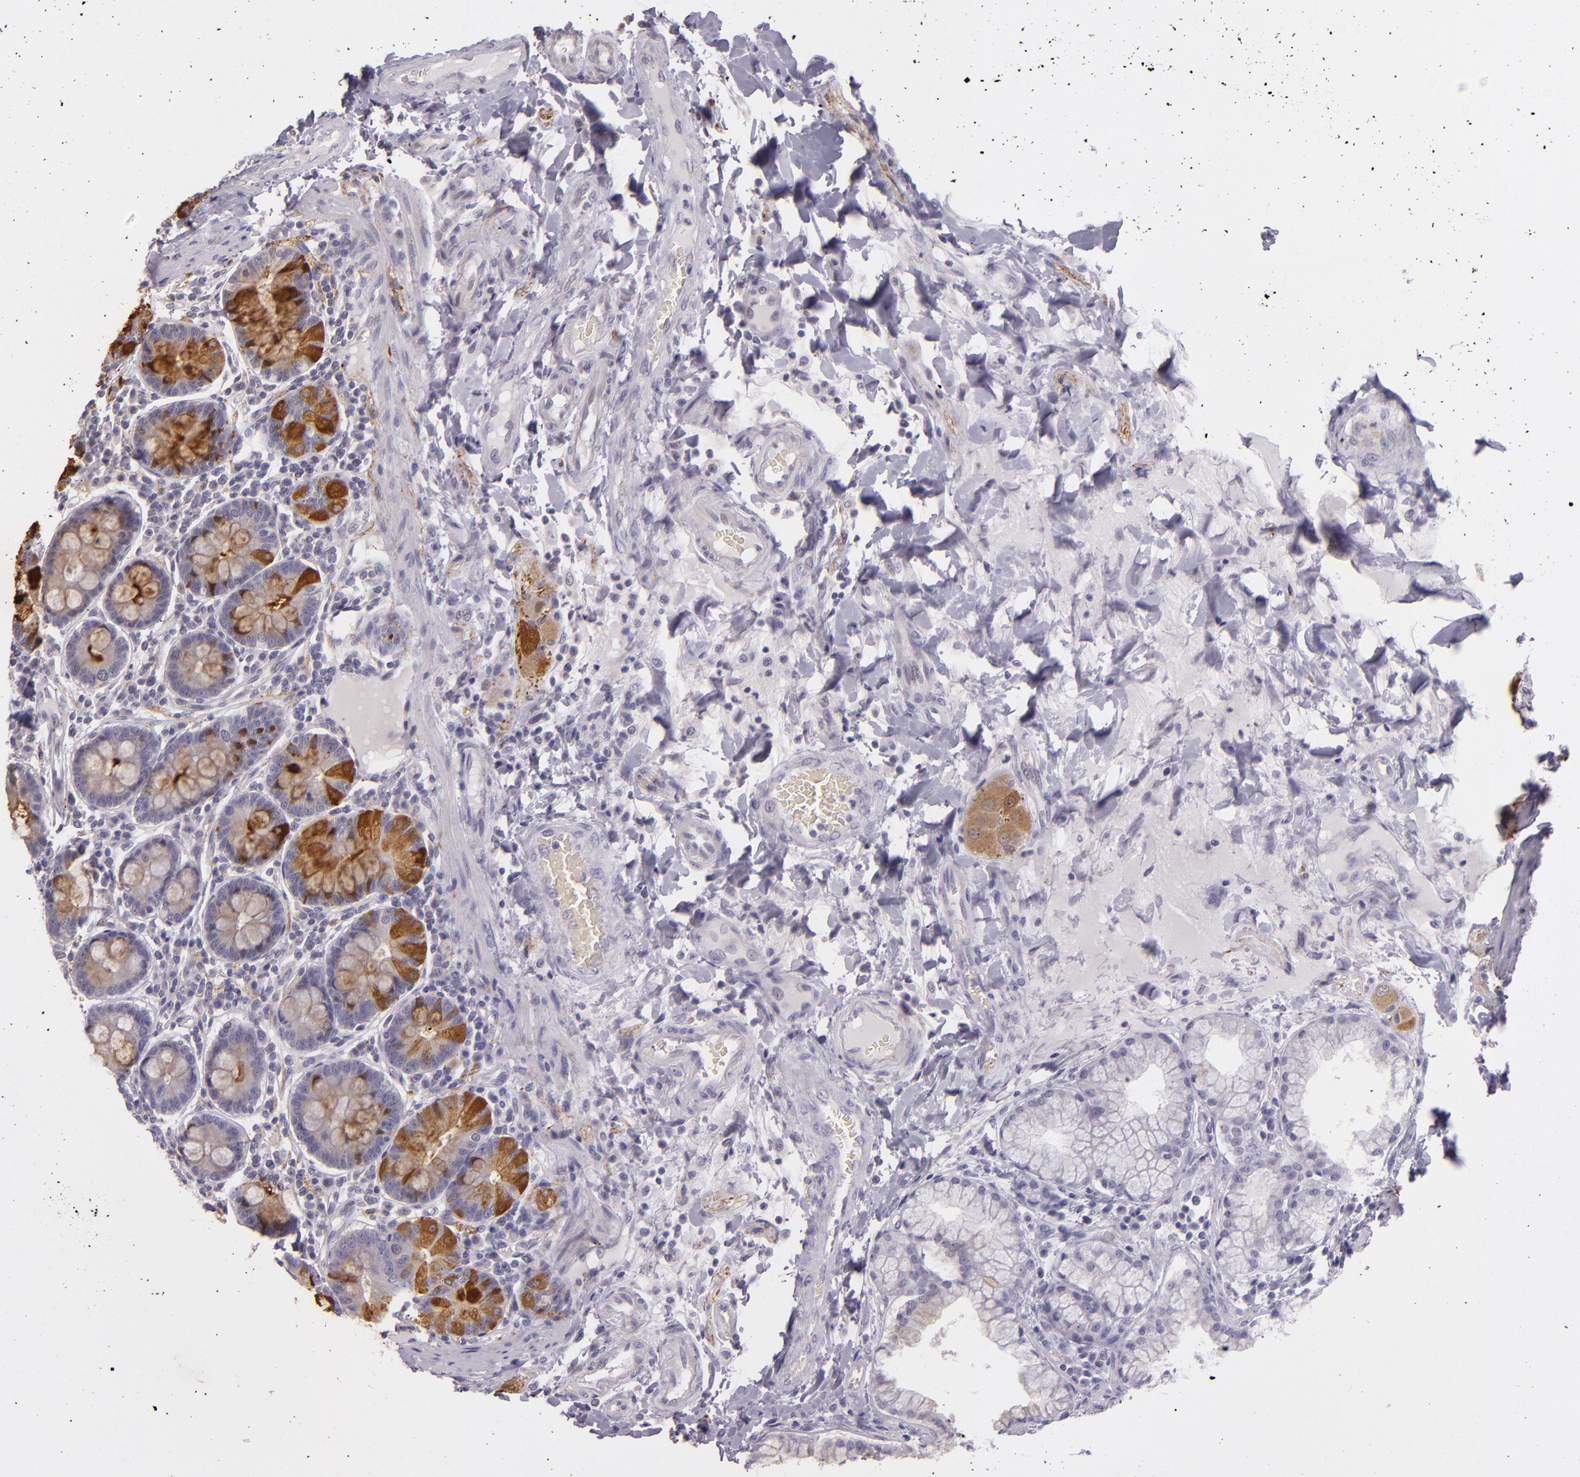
{"staining": {"intensity": "moderate", "quantity": "25%-75%", "location": "cytoplasmic/membranous"}, "tissue": "duodenum", "cell_type": "Glandular cells", "image_type": "normal", "snomed": [{"axis": "morphology", "description": "Normal tissue, NOS"}, {"axis": "topography", "description": "Duodenum"}], "caption": "This histopathology image exhibits immunohistochemistry (IHC) staining of normal duodenum, with medium moderate cytoplasmic/membranous expression in about 25%-75% of glandular cells.", "gene": "SNCB", "patient": {"sex": "male", "age": 50}}